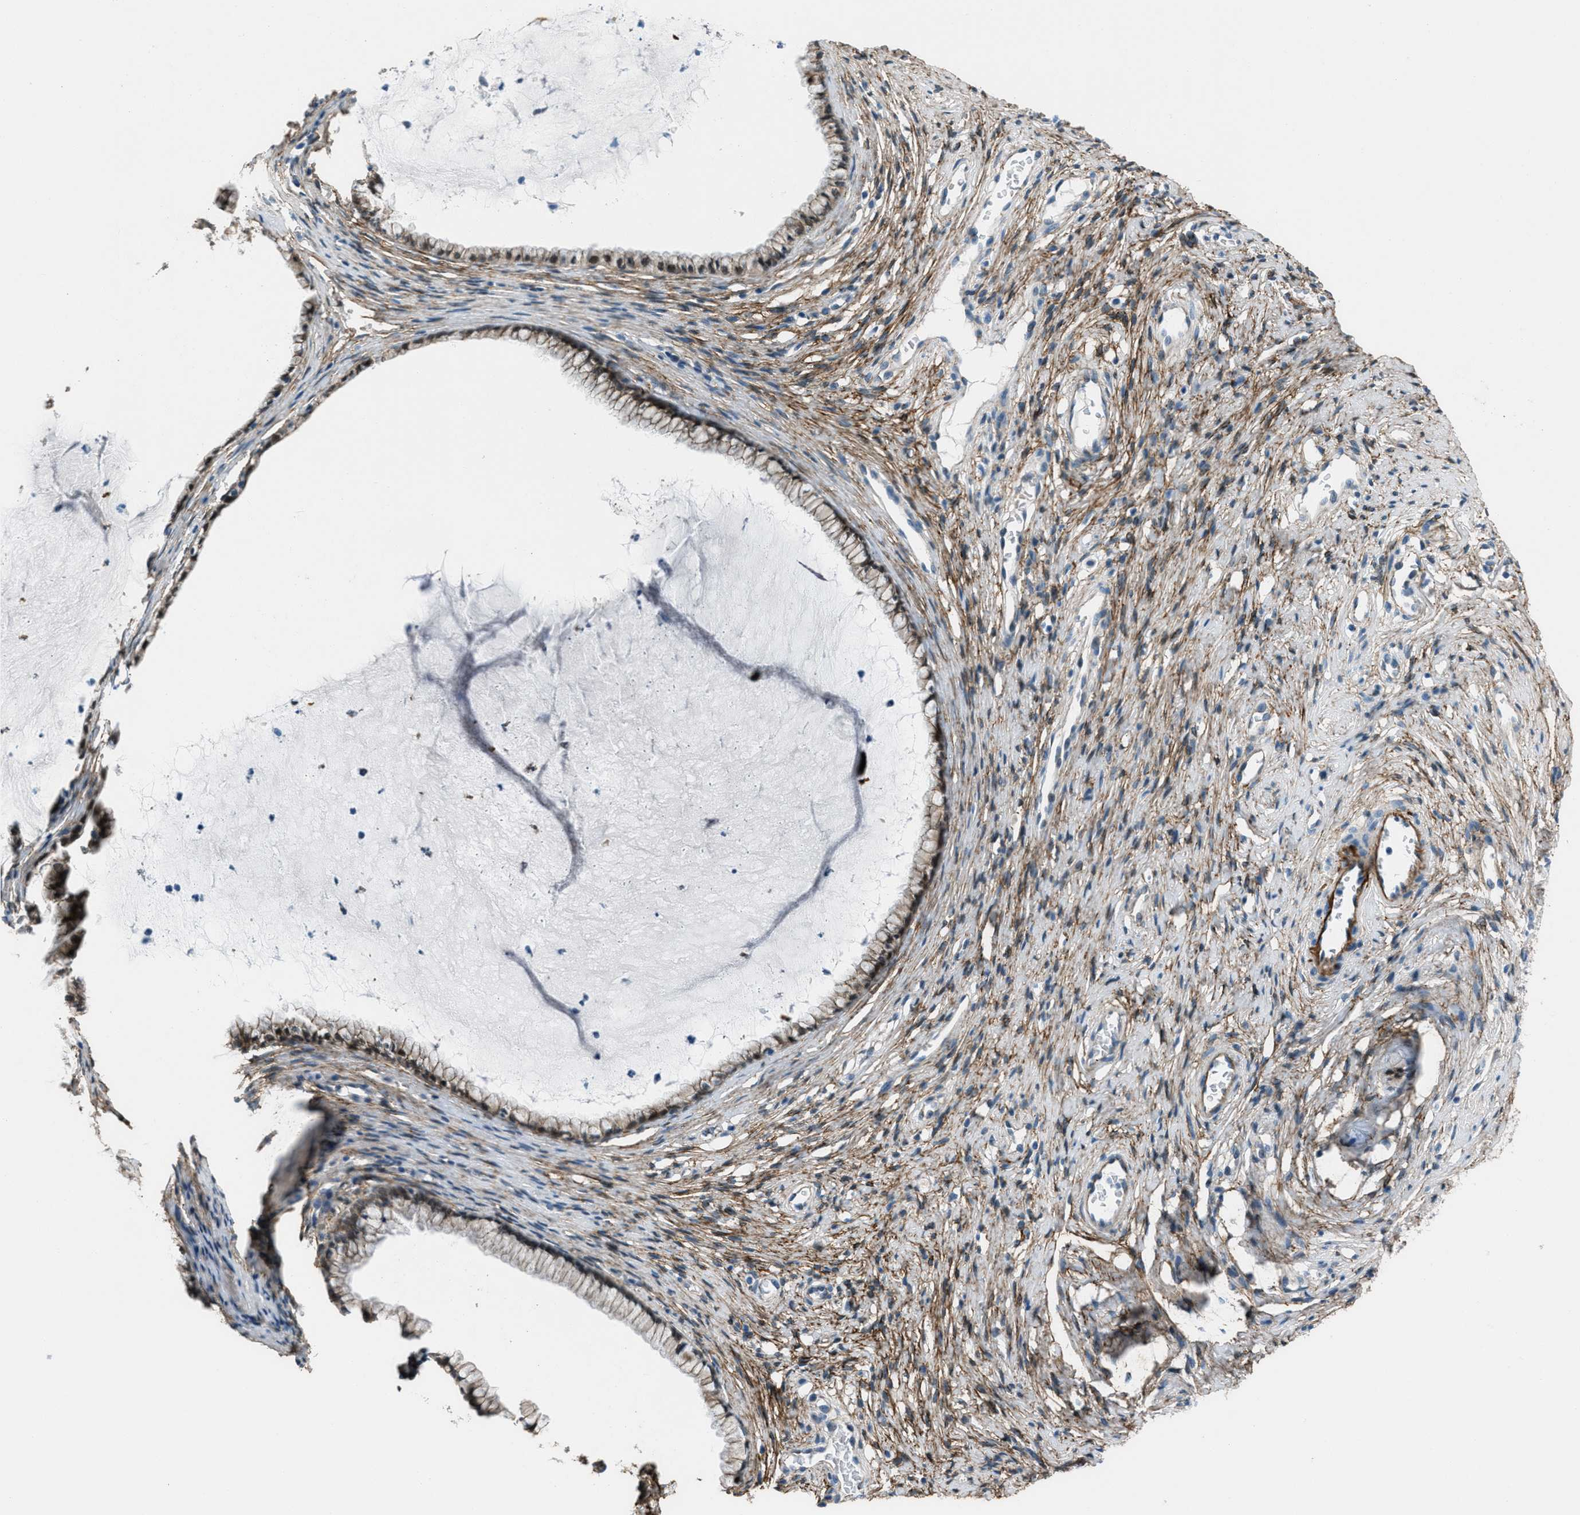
{"staining": {"intensity": "moderate", "quantity": ">75%", "location": "cytoplasmic/membranous,nuclear"}, "tissue": "cervix", "cell_type": "Glandular cells", "image_type": "normal", "snomed": [{"axis": "morphology", "description": "Normal tissue, NOS"}, {"axis": "topography", "description": "Cervix"}], "caption": "Immunohistochemistry (IHC) micrograph of normal cervix stained for a protein (brown), which exhibits medium levels of moderate cytoplasmic/membranous,nuclear expression in approximately >75% of glandular cells.", "gene": "FBN1", "patient": {"sex": "female", "age": 77}}